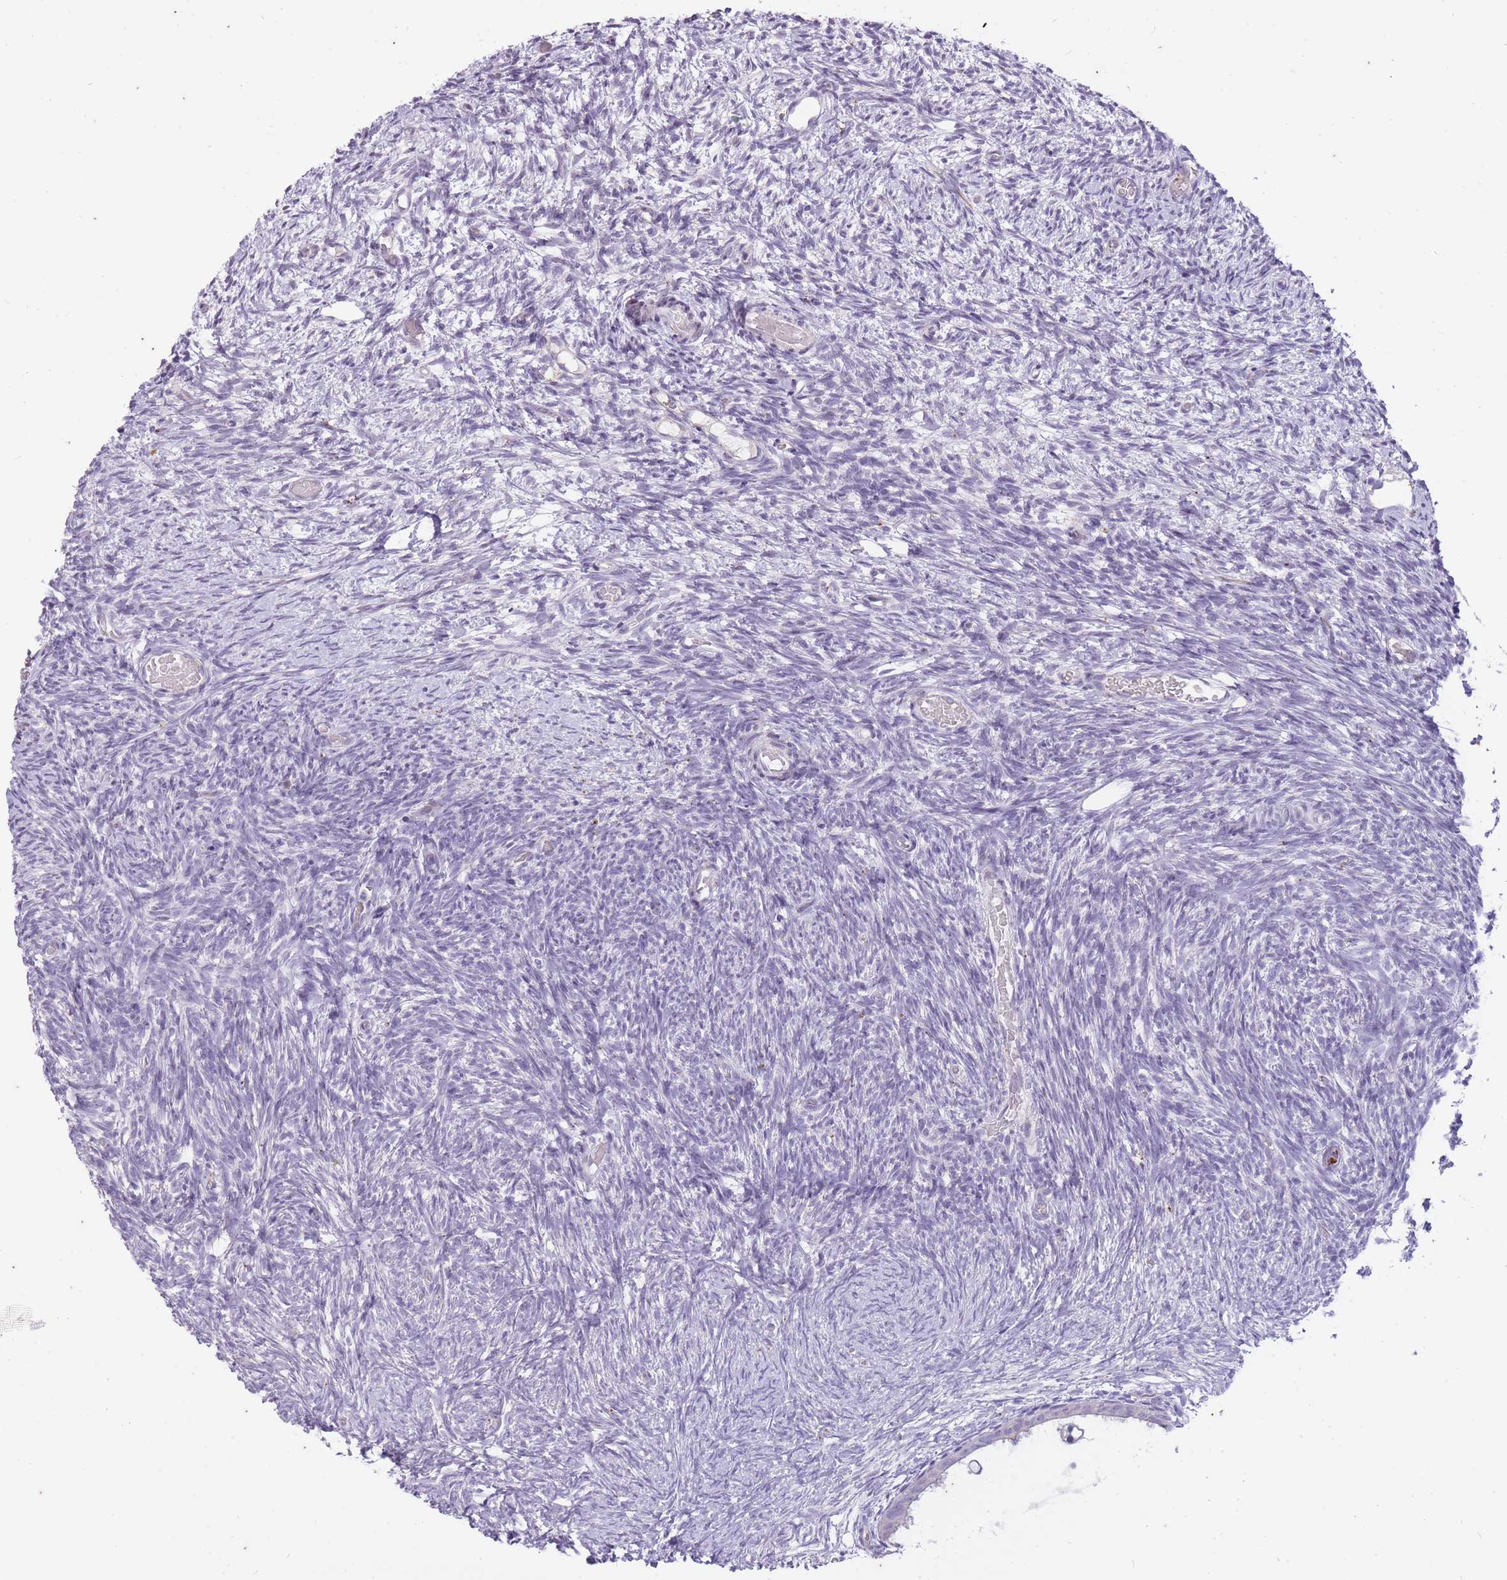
{"staining": {"intensity": "negative", "quantity": "none", "location": "none"}, "tissue": "ovary", "cell_type": "Ovarian stroma cells", "image_type": "normal", "snomed": [{"axis": "morphology", "description": "Normal tissue, NOS"}, {"axis": "topography", "description": "Ovary"}], "caption": "DAB (3,3'-diaminobenzidine) immunohistochemical staining of unremarkable human ovary reveals no significant expression in ovarian stroma cells. The staining is performed using DAB (3,3'-diaminobenzidine) brown chromogen with nuclei counter-stained in using hematoxylin.", "gene": "CNTNAP3B", "patient": {"sex": "female", "age": 39}}